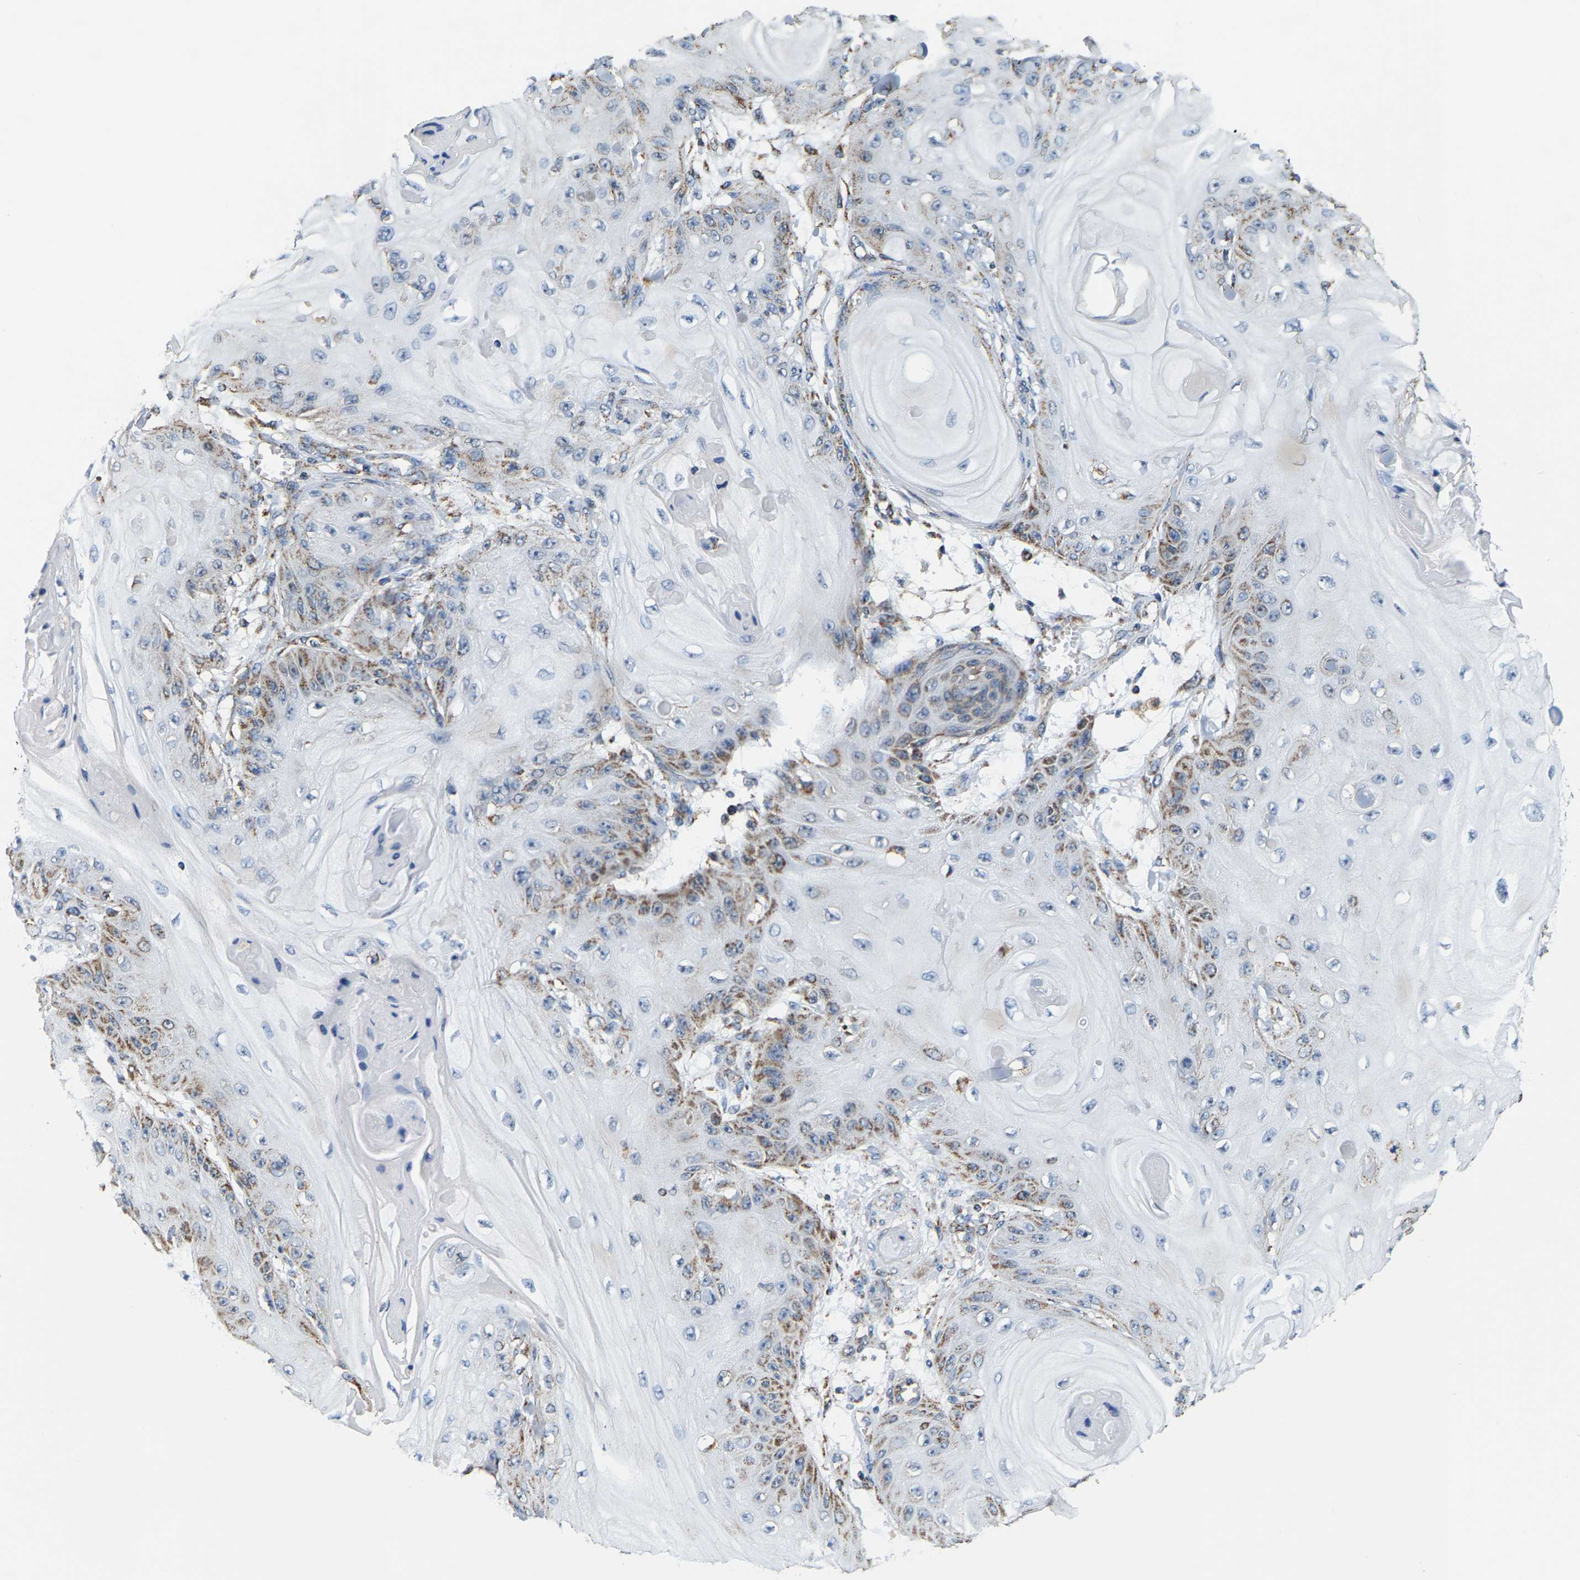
{"staining": {"intensity": "moderate", "quantity": "25%-75%", "location": "cytoplasmic/membranous"}, "tissue": "skin cancer", "cell_type": "Tumor cells", "image_type": "cancer", "snomed": [{"axis": "morphology", "description": "Squamous cell carcinoma, NOS"}, {"axis": "topography", "description": "Skin"}], "caption": "Immunohistochemical staining of squamous cell carcinoma (skin) exhibits medium levels of moderate cytoplasmic/membranous protein positivity in approximately 25%-75% of tumor cells.", "gene": "SHMT2", "patient": {"sex": "male", "age": 74}}